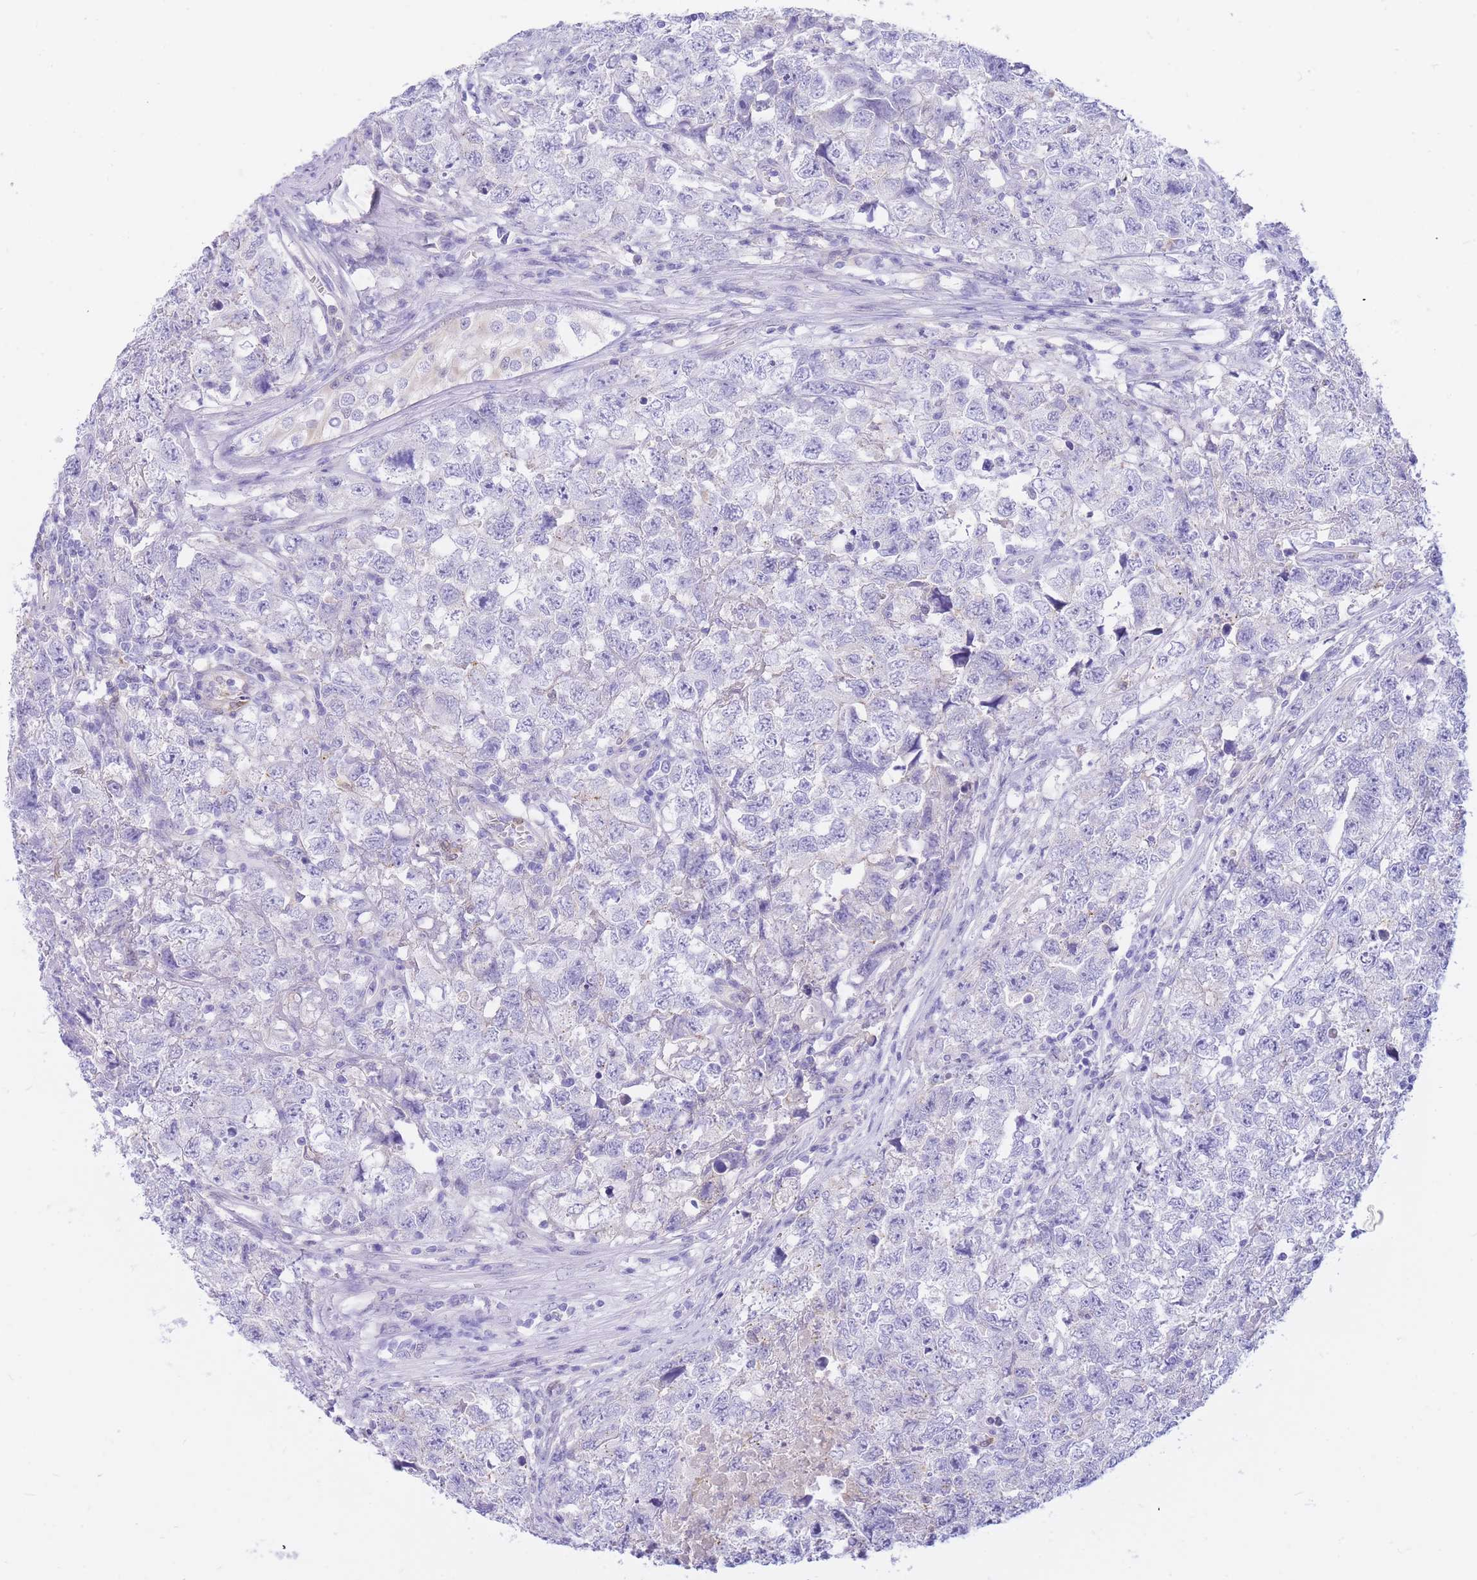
{"staining": {"intensity": "negative", "quantity": "none", "location": "none"}, "tissue": "testis cancer", "cell_type": "Tumor cells", "image_type": "cancer", "snomed": [{"axis": "morphology", "description": "Carcinoma, Embryonal, NOS"}, {"axis": "topography", "description": "Testis"}], "caption": "IHC histopathology image of neoplastic tissue: testis cancer (embryonal carcinoma) stained with DAB (3,3'-diaminobenzidine) demonstrates no significant protein expression in tumor cells.", "gene": "SULT1A1", "patient": {"sex": "male", "age": 22}}